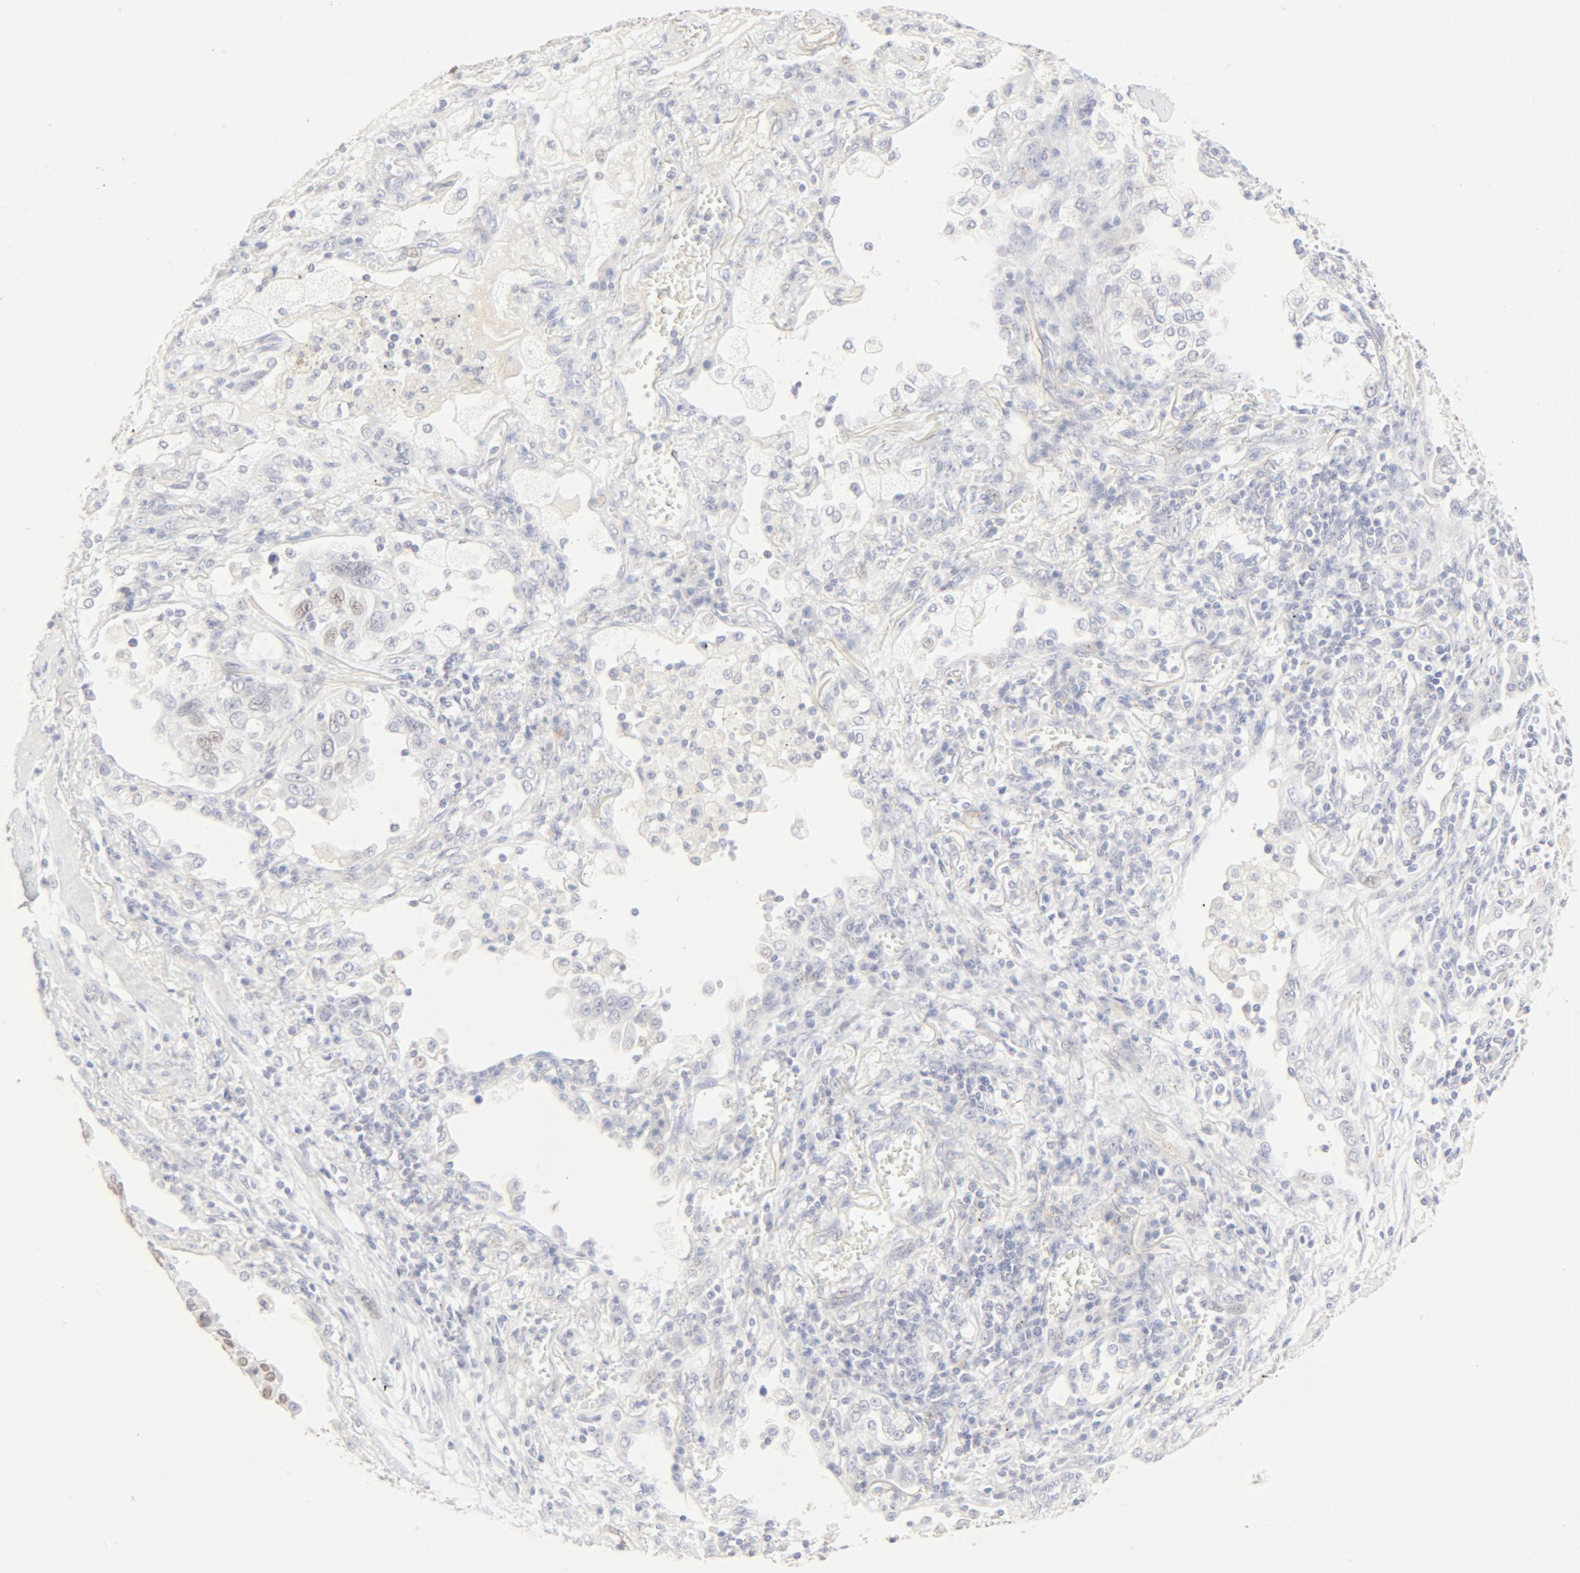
{"staining": {"intensity": "weak", "quantity": "<25%", "location": "nuclear"}, "tissue": "lung cancer", "cell_type": "Tumor cells", "image_type": "cancer", "snomed": [{"axis": "morphology", "description": "Squamous cell carcinoma, NOS"}, {"axis": "topography", "description": "Lung"}], "caption": "IHC image of neoplastic tissue: squamous cell carcinoma (lung) stained with DAB demonstrates no significant protein expression in tumor cells.", "gene": "FCGBP", "patient": {"sex": "female", "age": 76}}